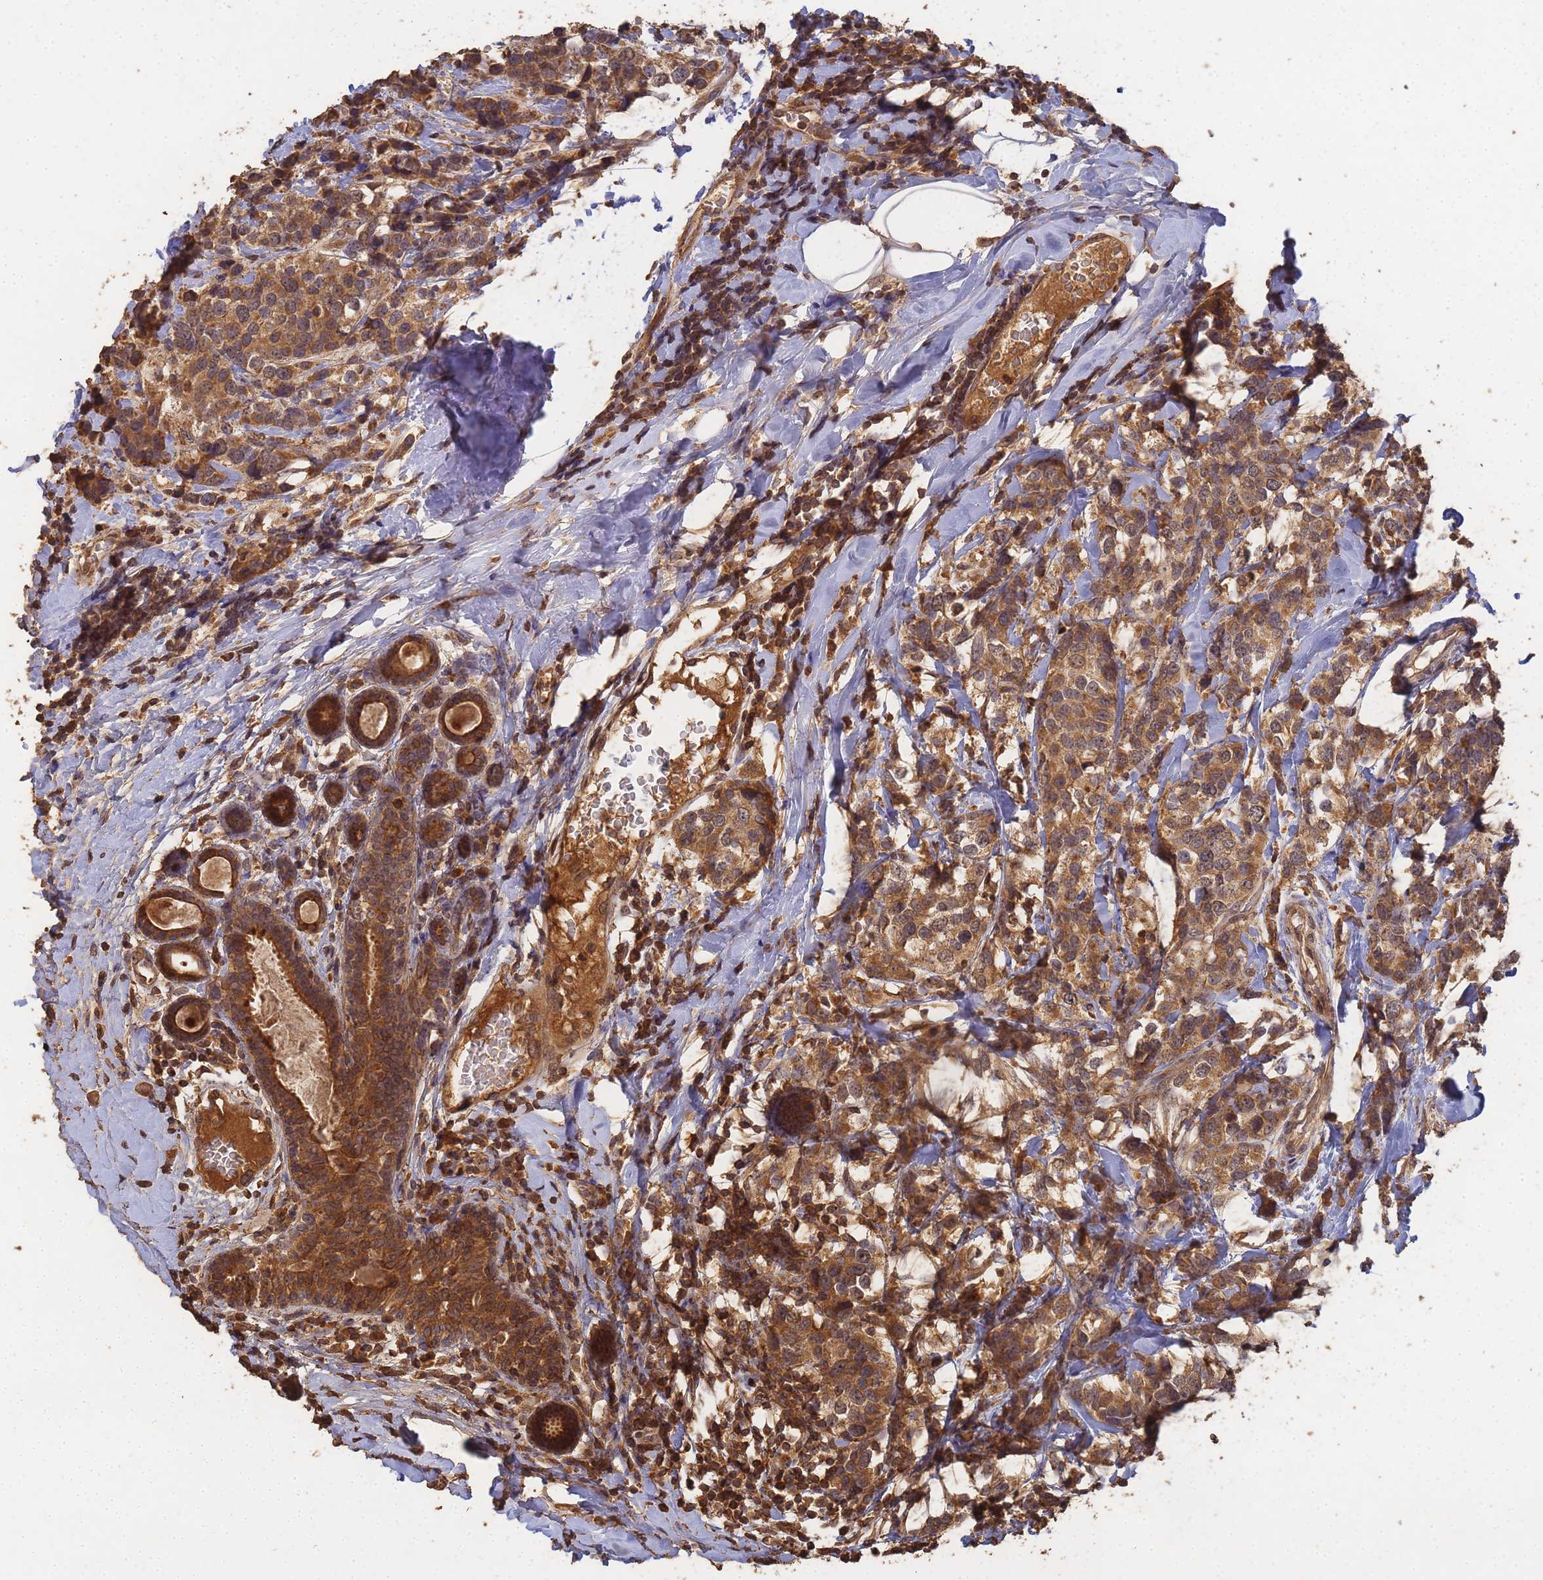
{"staining": {"intensity": "moderate", "quantity": ">75%", "location": "cytoplasmic/membranous"}, "tissue": "breast cancer", "cell_type": "Tumor cells", "image_type": "cancer", "snomed": [{"axis": "morphology", "description": "Lobular carcinoma"}, {"axis": "topography", "description": "Breast"}], "caption": "A brown stain labels moderate cytoplasmic/membranous expression of a protein in human lobular carcinoma (breast) tumor cells.", "gene": "ALKBH1", "patient": {"sex": "female", "age": 59}}